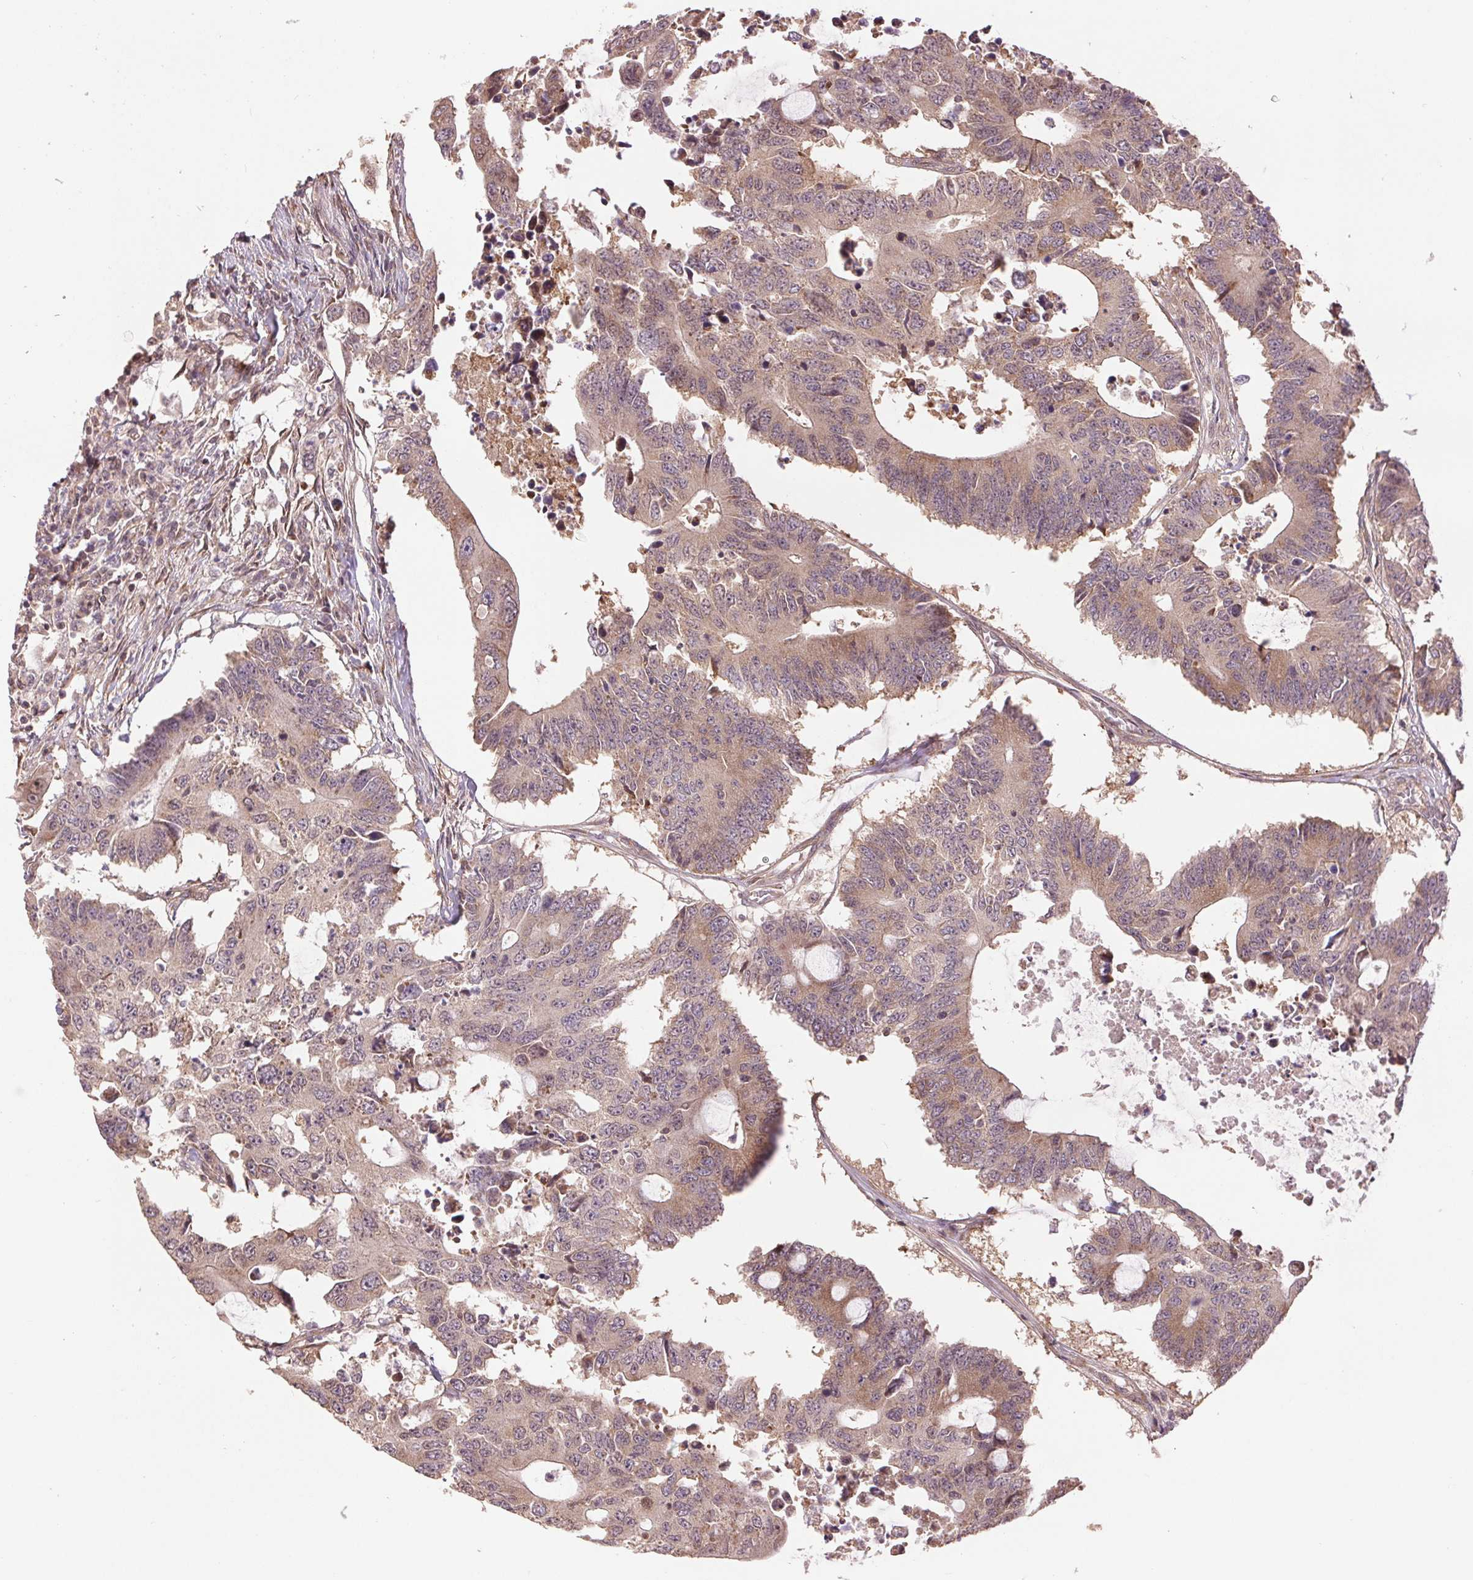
{"staining": {"intensity": "weak", "quantity": ">75%", "location": "cytoplasmic/membranous"}, "tissue": "colorectal cancer", "cell_type": "Tumor cells", "image_type": "cancer", "snomed": [{"axis": "morphology", "description": "Adenocarcinoma, NOS"}, {"axis": "topography", "description": "Colon"}], "caption": "DAB (3,3'-diaminobenzidine) immunohistochemical staining of human colorectal cancer (adenocarcinoma) shows weak cytoplasmic/membranous protein staining in approximately >75% of tumor cells. The staining was performed using DAB to visualize the protein expression in brown, while the nuclei were stained in blue with hematoxylin (Magnification: 20x).", "gene": "BTF3L4", "patient": {"sex": "male", "age": 71}}